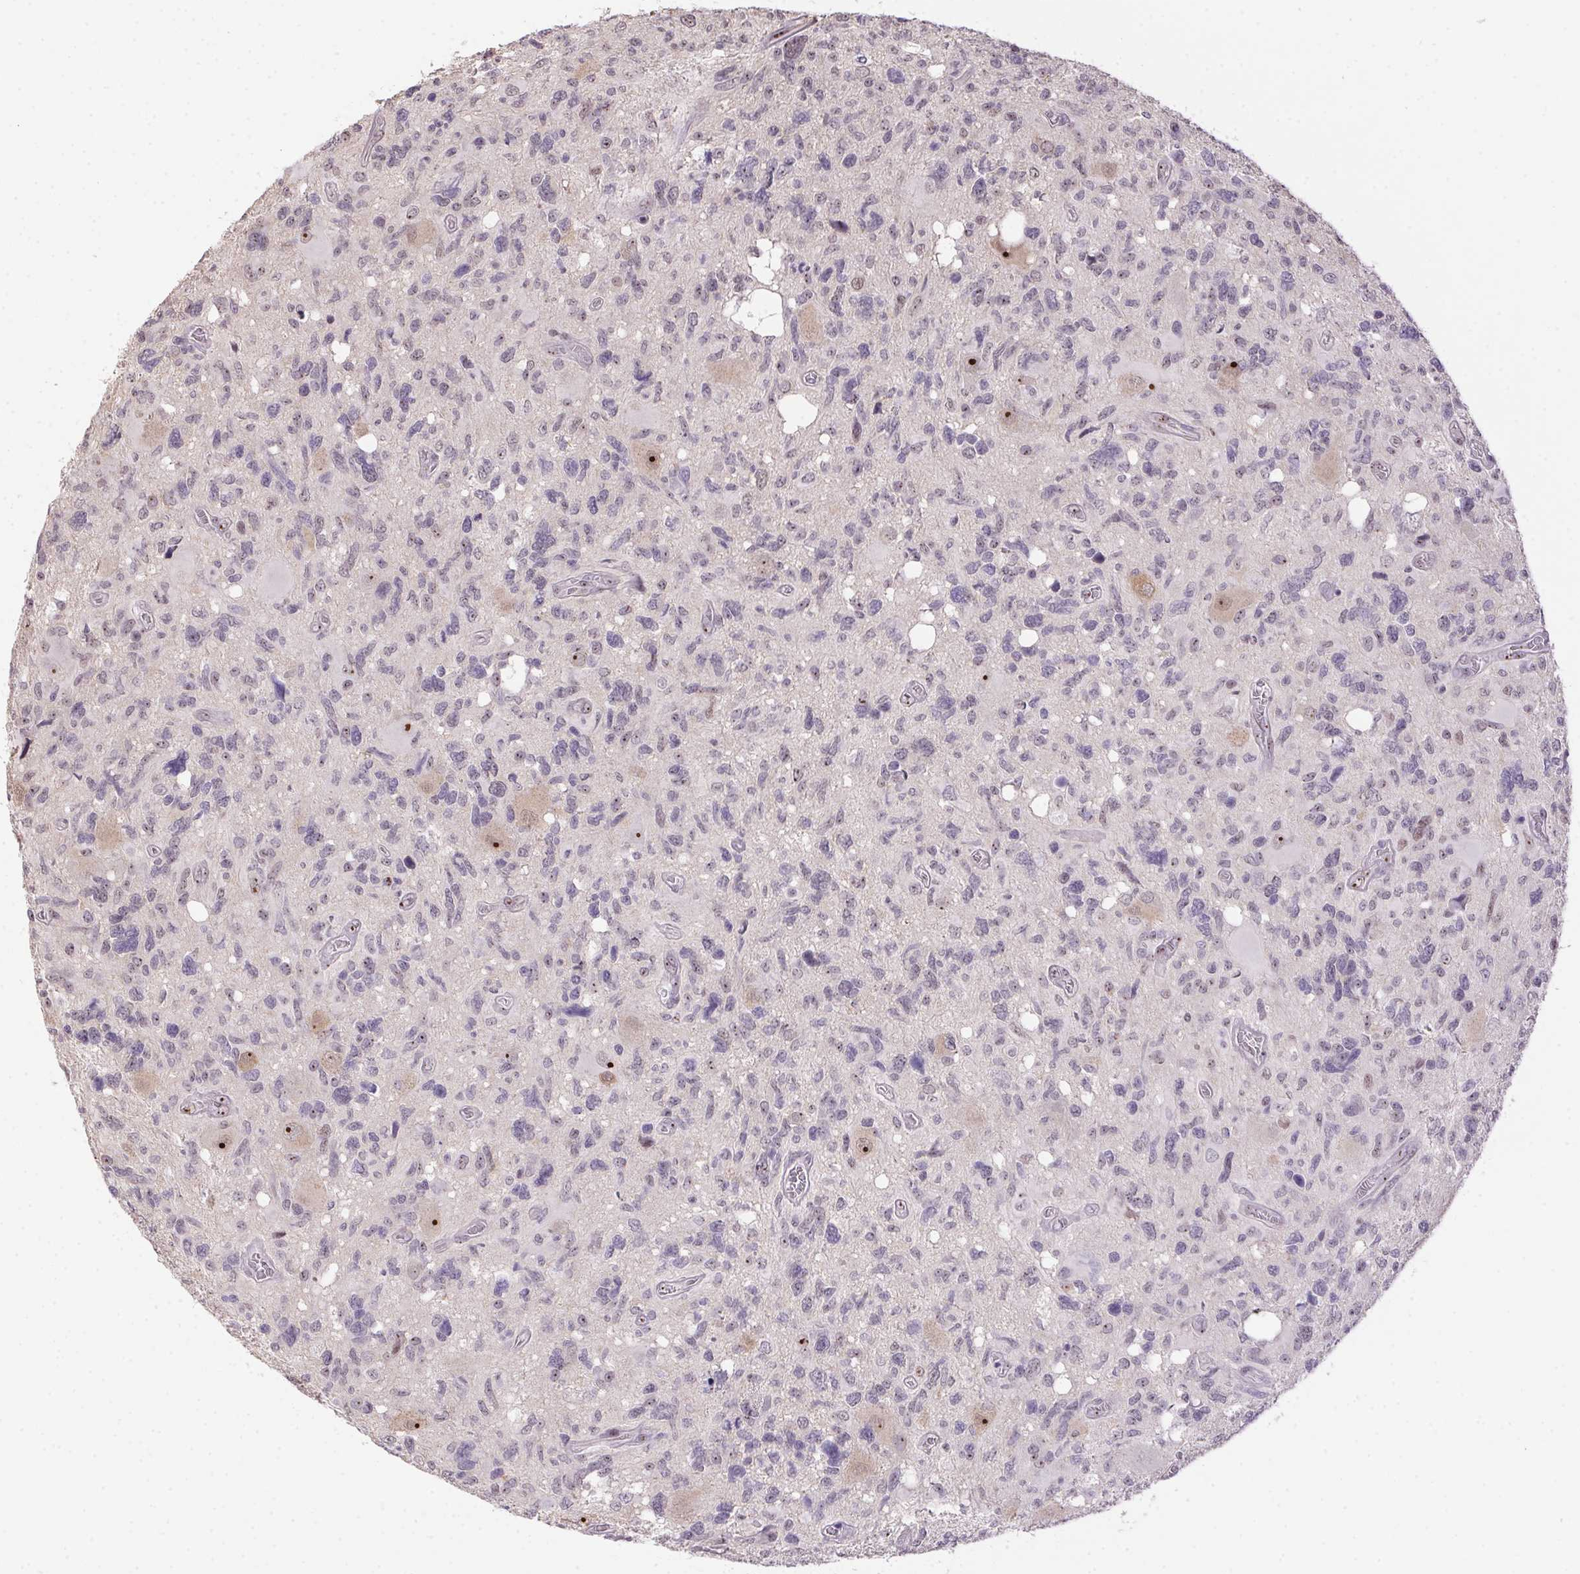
{"staining": {"intensity": "weak", "quantity": "<25%", "location": "nuclear"}, "tissue": "glioma", "cell_type": "Tumor cells", "image_type": "cancer", "snomed": [{"axis": "morphology", "description": "Glioma, malignant, High grade"}, {"axis": "topography", "description": "Brain"}], "caption": "The photomicrograph reveals no significant expression in tumor cells of malignant glioma (high-grade).", "gene": "BATF2", "patient": {"sex": "male", "age": 49}}